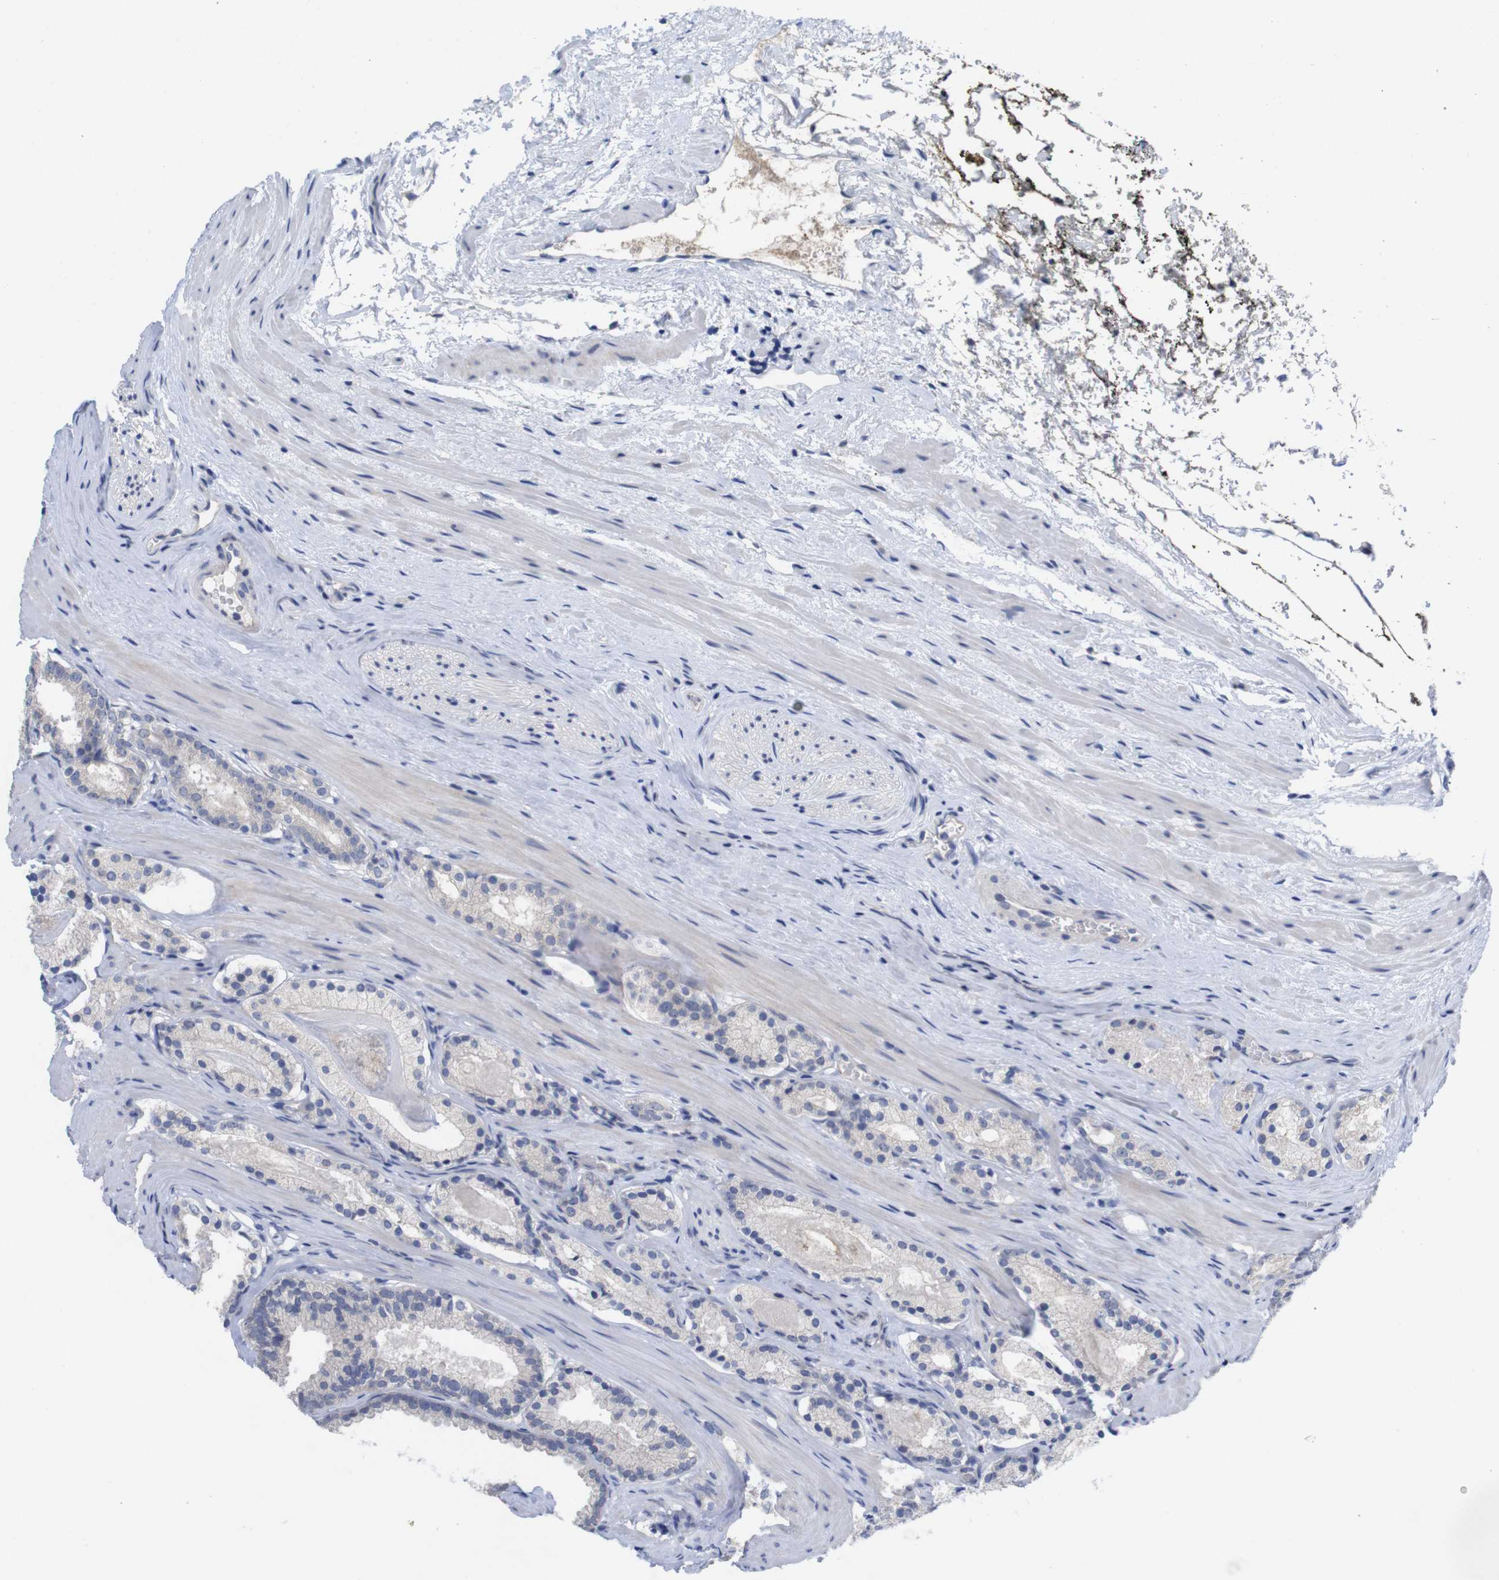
{"staining": {"intensity": "negative", "quantity": "none", "location": "none"}, "tissue": "prostate cancer", "cell_type": "Tumor cells", "image_type": "cancer", "snomed": [{"axis": "morphology", "description": "Adenocarcinoma, Low grade"}, {"axis": "topography", "description": "Prostate"}], "caption": "The histopathology image displays no staining of tumor cells in prostate cancer.", "gene": "TNNI3", "patient": {"sex": "male", "age": 59}}